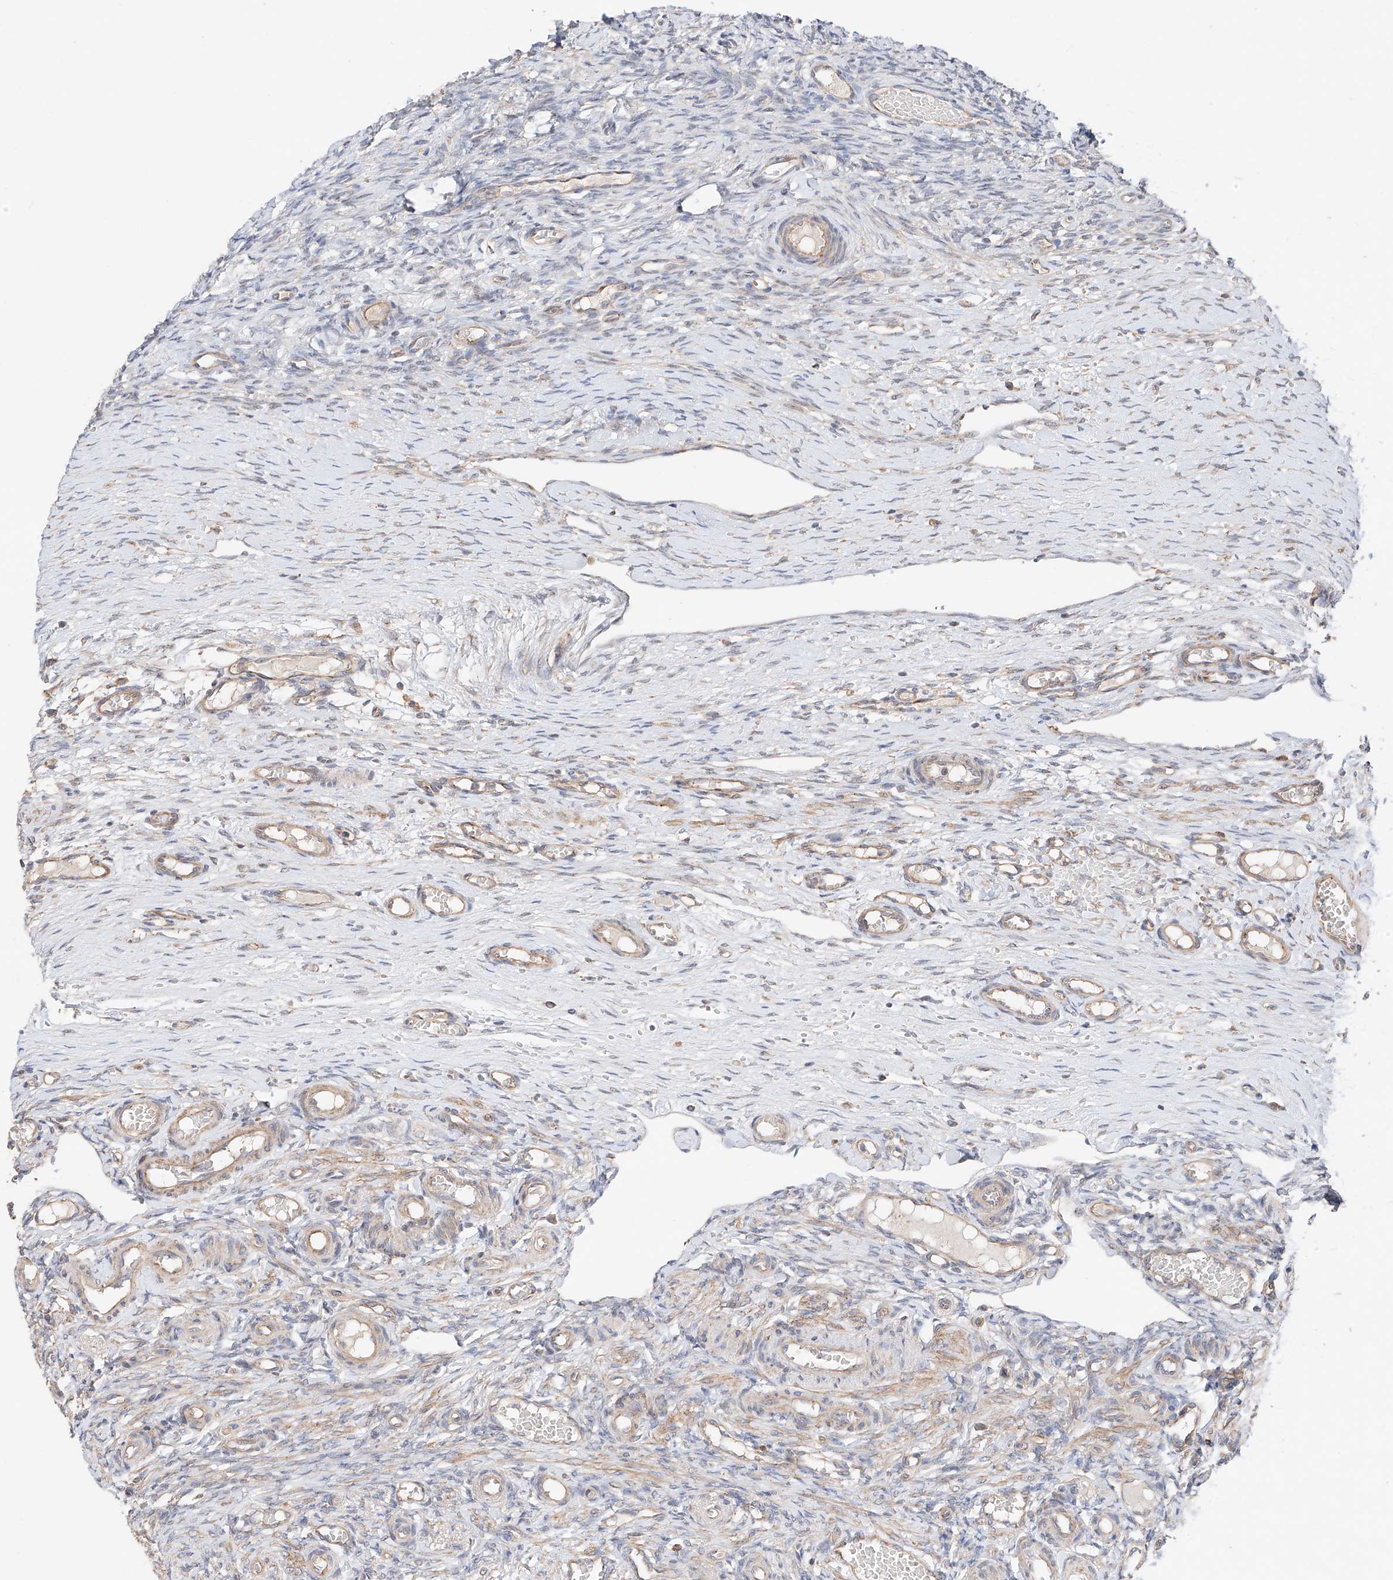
{"staining": {"intensity": "negative", "quantity": "none", "location": "none"}, "tissue": "ovary", "cell_type": "Ovarian stroma cells", "image_type": "normal", "snomed": [{"axis": "morphology", "description": "Adenocarcinoma, NOS"}, {"axis": "topography", "description": "Endometrium"}], "caption": "Protein analysis of normal ovary shows no significant expression in ovarian stroma cells. (Stains: DAB IHC with hematoxylin counter stain, Microscopy: brightfield microscopy at high magnification).", "gene": "MOSPD1", "patient": {"sex": "female", "age": 32}}